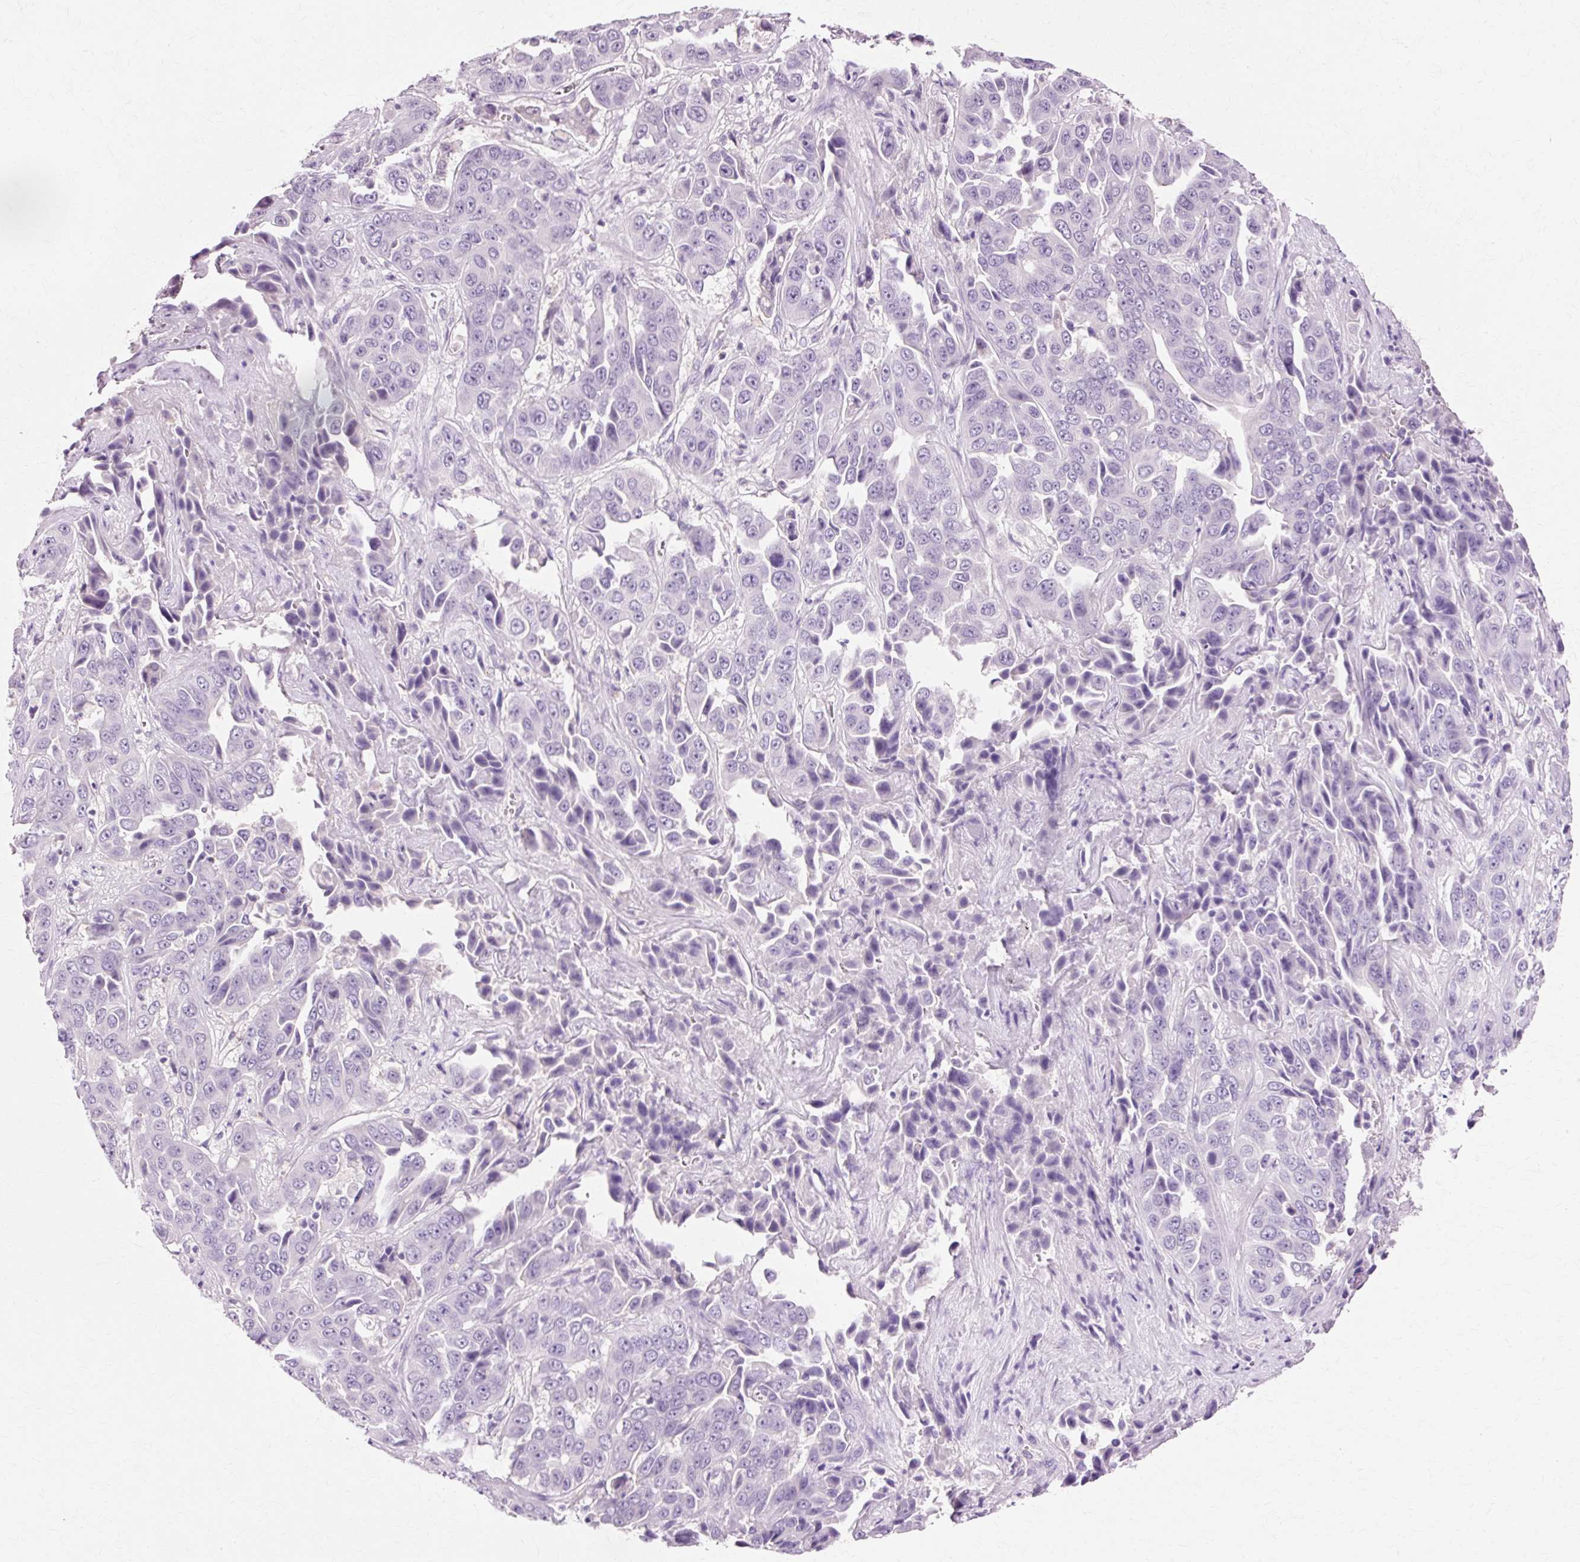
{"staining": {"intensity": "negative", "quantity": "none", "location": "none"}, "tissue": "liver cancer", "cell_type": "Tumor cells", "image_type": "cancer", "snomed": [{"axis": "morphology", "description": "Cholangiocarcinoma"}, {"axis": "topography", "description": "Liver"}], "caption": "Tumor cells are negative for brown protein staining in liver cholangiocarcinoma.", "gene": "VN1R2", "patient": {"sex": "female", "age": 52}}